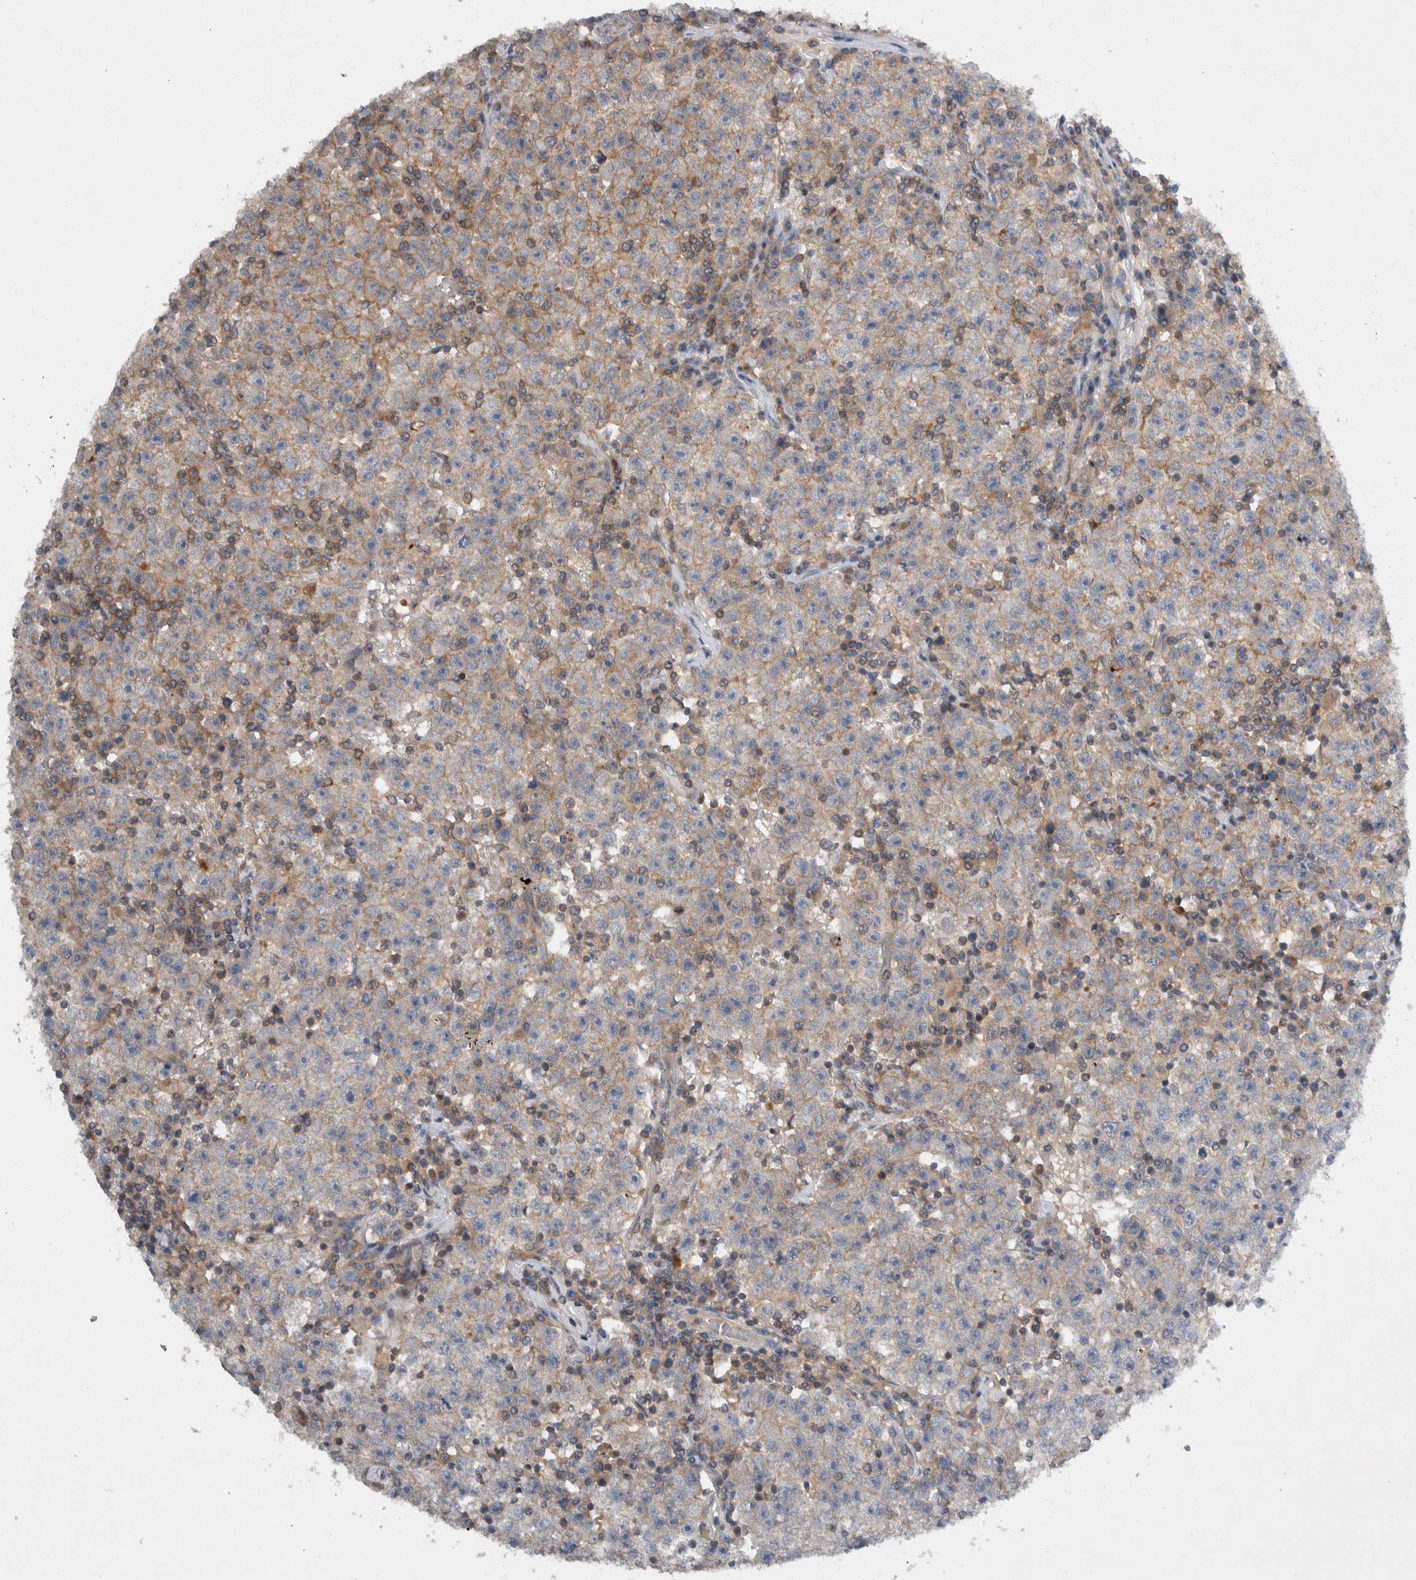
{"staining": {"intensity": "weak", "quantity": "25%-75%", "location": "cytoplasmic/membranous"}, "tissue": "testis cancer", "cell_type": "Tumor cells", "image_type": "cancer", "snomed": [{"axis": "morphology", "description": "Seminoma, NOS"}, {"axis": "topography", "description": "Testis"}], "caption": "The image exhibits immunohistochemical staining of seminoma (testis). There is weak cytoplasmic/membranous positivity is appreciated in about 25%-75% of tumor cells.", "gene": "SCARA5", "patient": {"sex": "male", "age": 22}}